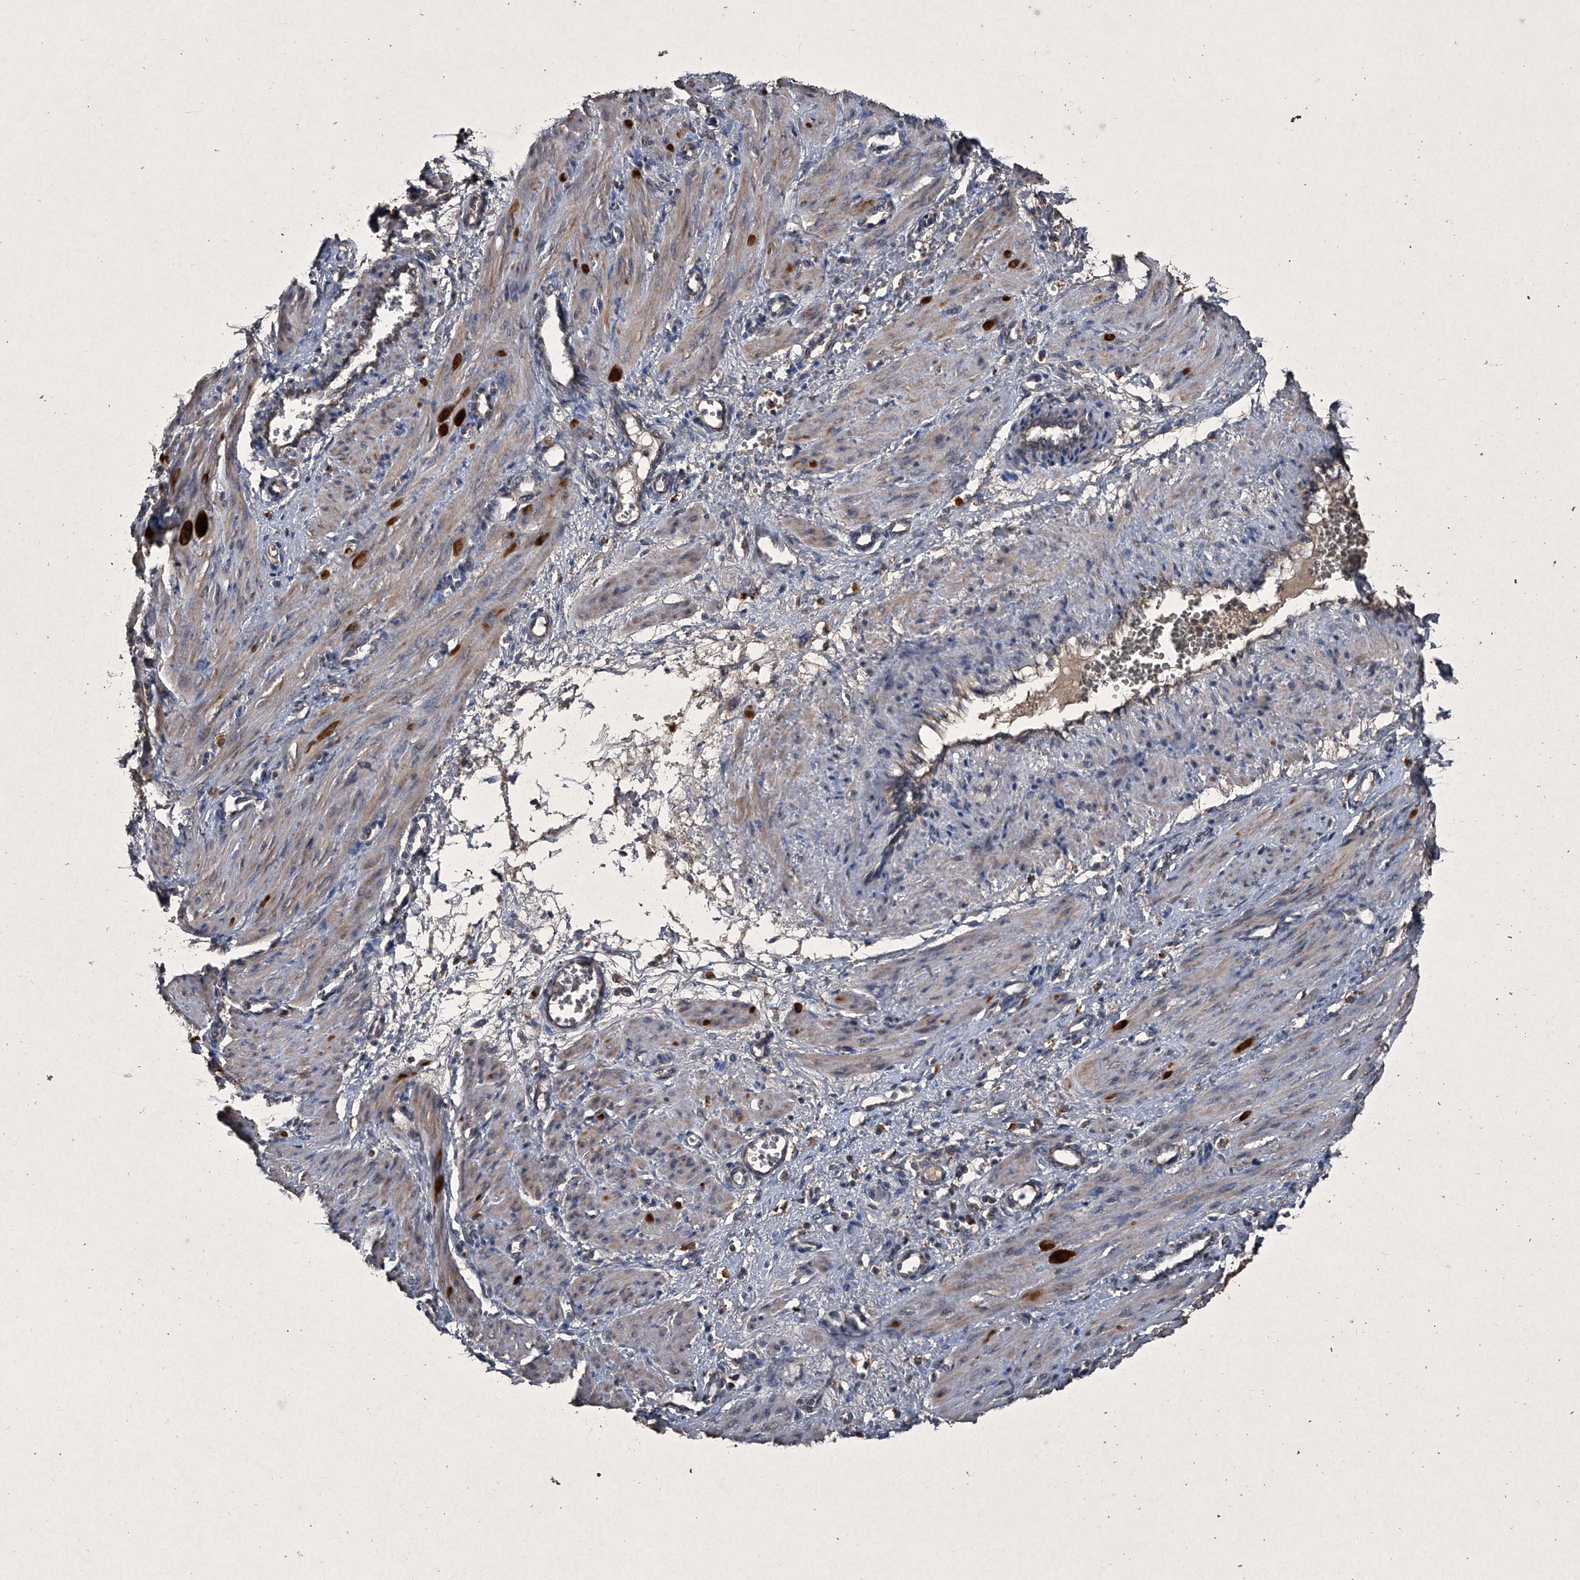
{"staining": {"intensity": "strong", "quantity": "<25%", "location": "cytoplasmic/membranous"}, "tissue": "smooth muscle", "cell_type": "Smooth muscle cells", "image_type": "normal", "snomed": [{"axis": "morphology", "description": "Normal tissue, NOS"}, {"axis": "topography", "description": "Endometrium"}], "caption": "Unremarkable smooth muscle shows strong cytoplasmic/membranous staining in approximately <25% of smooth muscle cells, visualized by immunohistochemistry.", "gene": "MAPKAP1", "patient": {"sex": "female", "age": 33}}